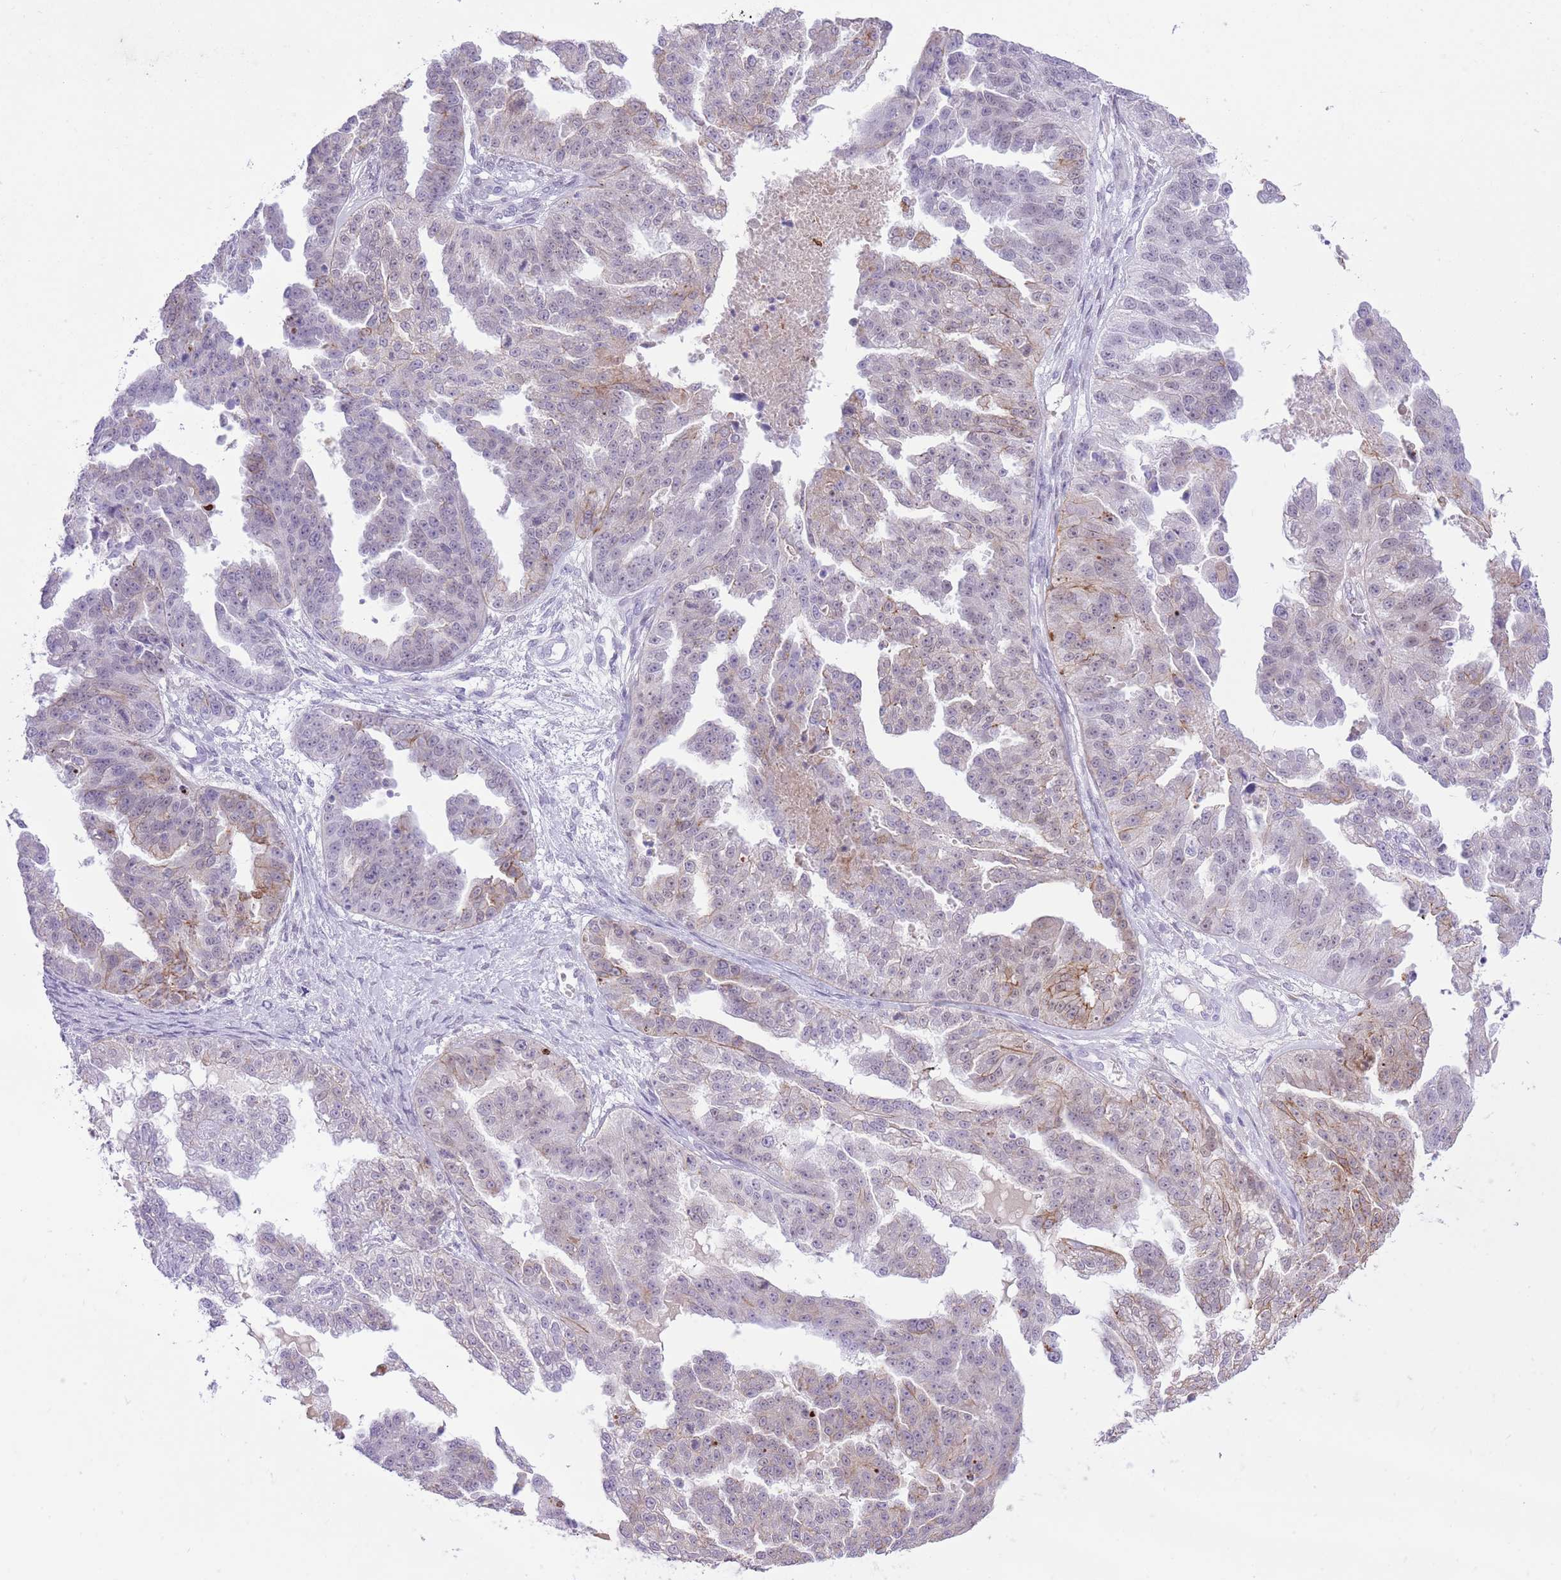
{"staining": {"intensity": "weak", "quantity": "<25%", "location": "cytoplasmic/membranous"}, "tissue": "ovarian cancer", "cell_type": "Tumor cells", "image_type": "cancer", "snomed": [{"axis": "morphology", "description": "Cystadenocarcinoma, serous, NOS"}, {"axis": "topography", "description": "Ovary"}], "caption": "Human ovarian cancer stained for a protein using IHC exhibits no positivity in tumor cells.", "gene": "MEIS3", "patient": {"sex": "female", "age": 58}}